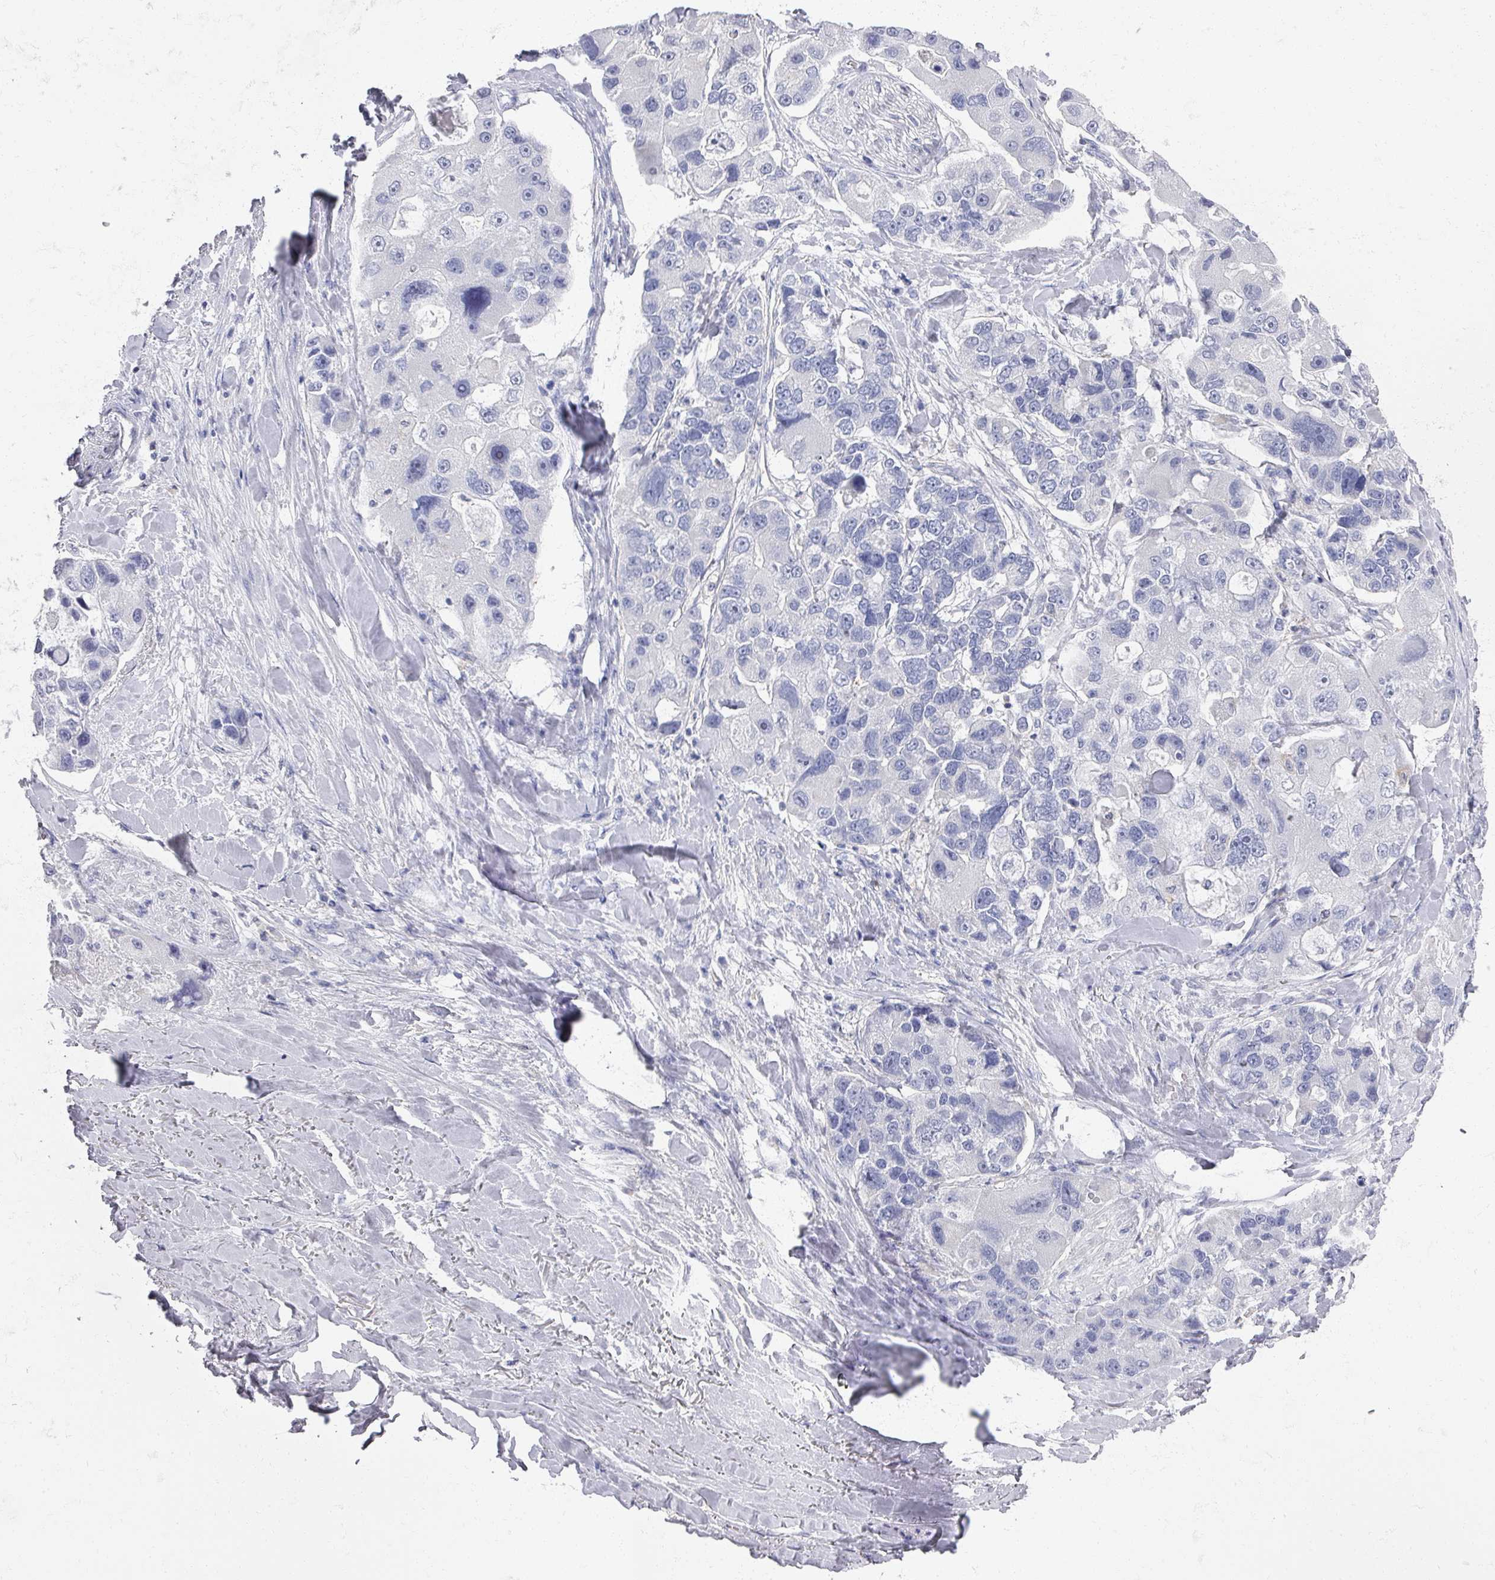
{"staining": {"intensity": "negative", "quantity": "none", "location": "none"}, "tissue": "lung cancer", "cell_type": "Tumor cells", "image_type": "cancer", "snomed": [{"axis": "morphology", "description": "Adenocarcinoma, NOS"}, {"axis": "topography", "description": "Lung"}], "caption": "Immunohistochemistry (IHC) of adenocarcinoma (lung) demonstrates no expression in tumor cells.", "gene": "OMG", "patient": {"sex": "female", "age": 54}}